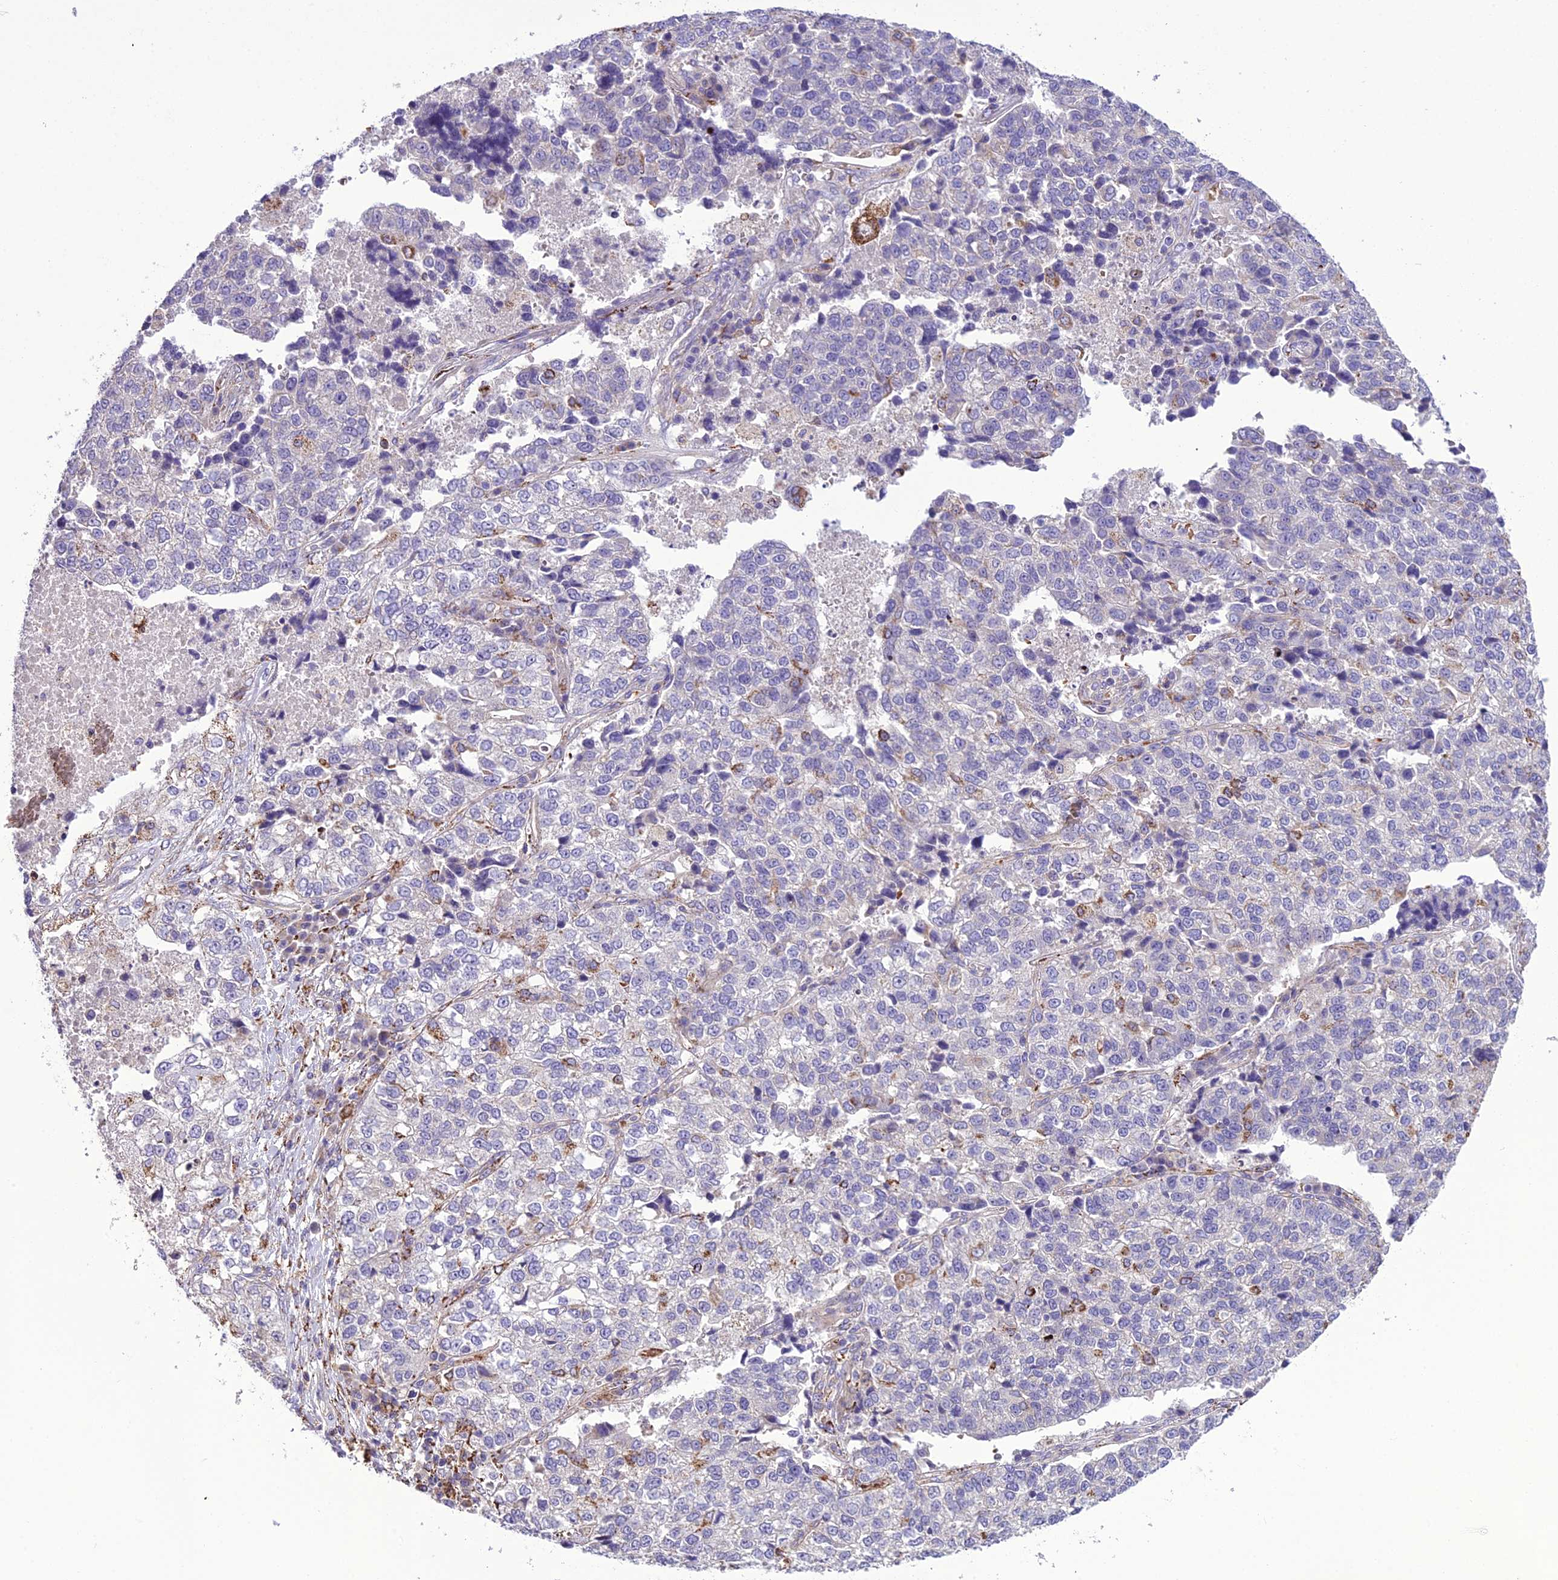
{"staining": {"intensity": "negative", "quantity": "none", "location": "none"}, "tissue": "lung cancer", "cell_type": "Tumor cells", "image_type": "cancer", "snomed": [{"axis": "morphology", "description": "Adenocarcinoma, NOS"}, {"axis": "topography", "description": "Lung"}], "caption": "Immunohistochemical staining of lung cancer shows no significant expression in tumor cells.", "gene": "TBC1D24", "patient": {"sex": "male", "age": 49}}